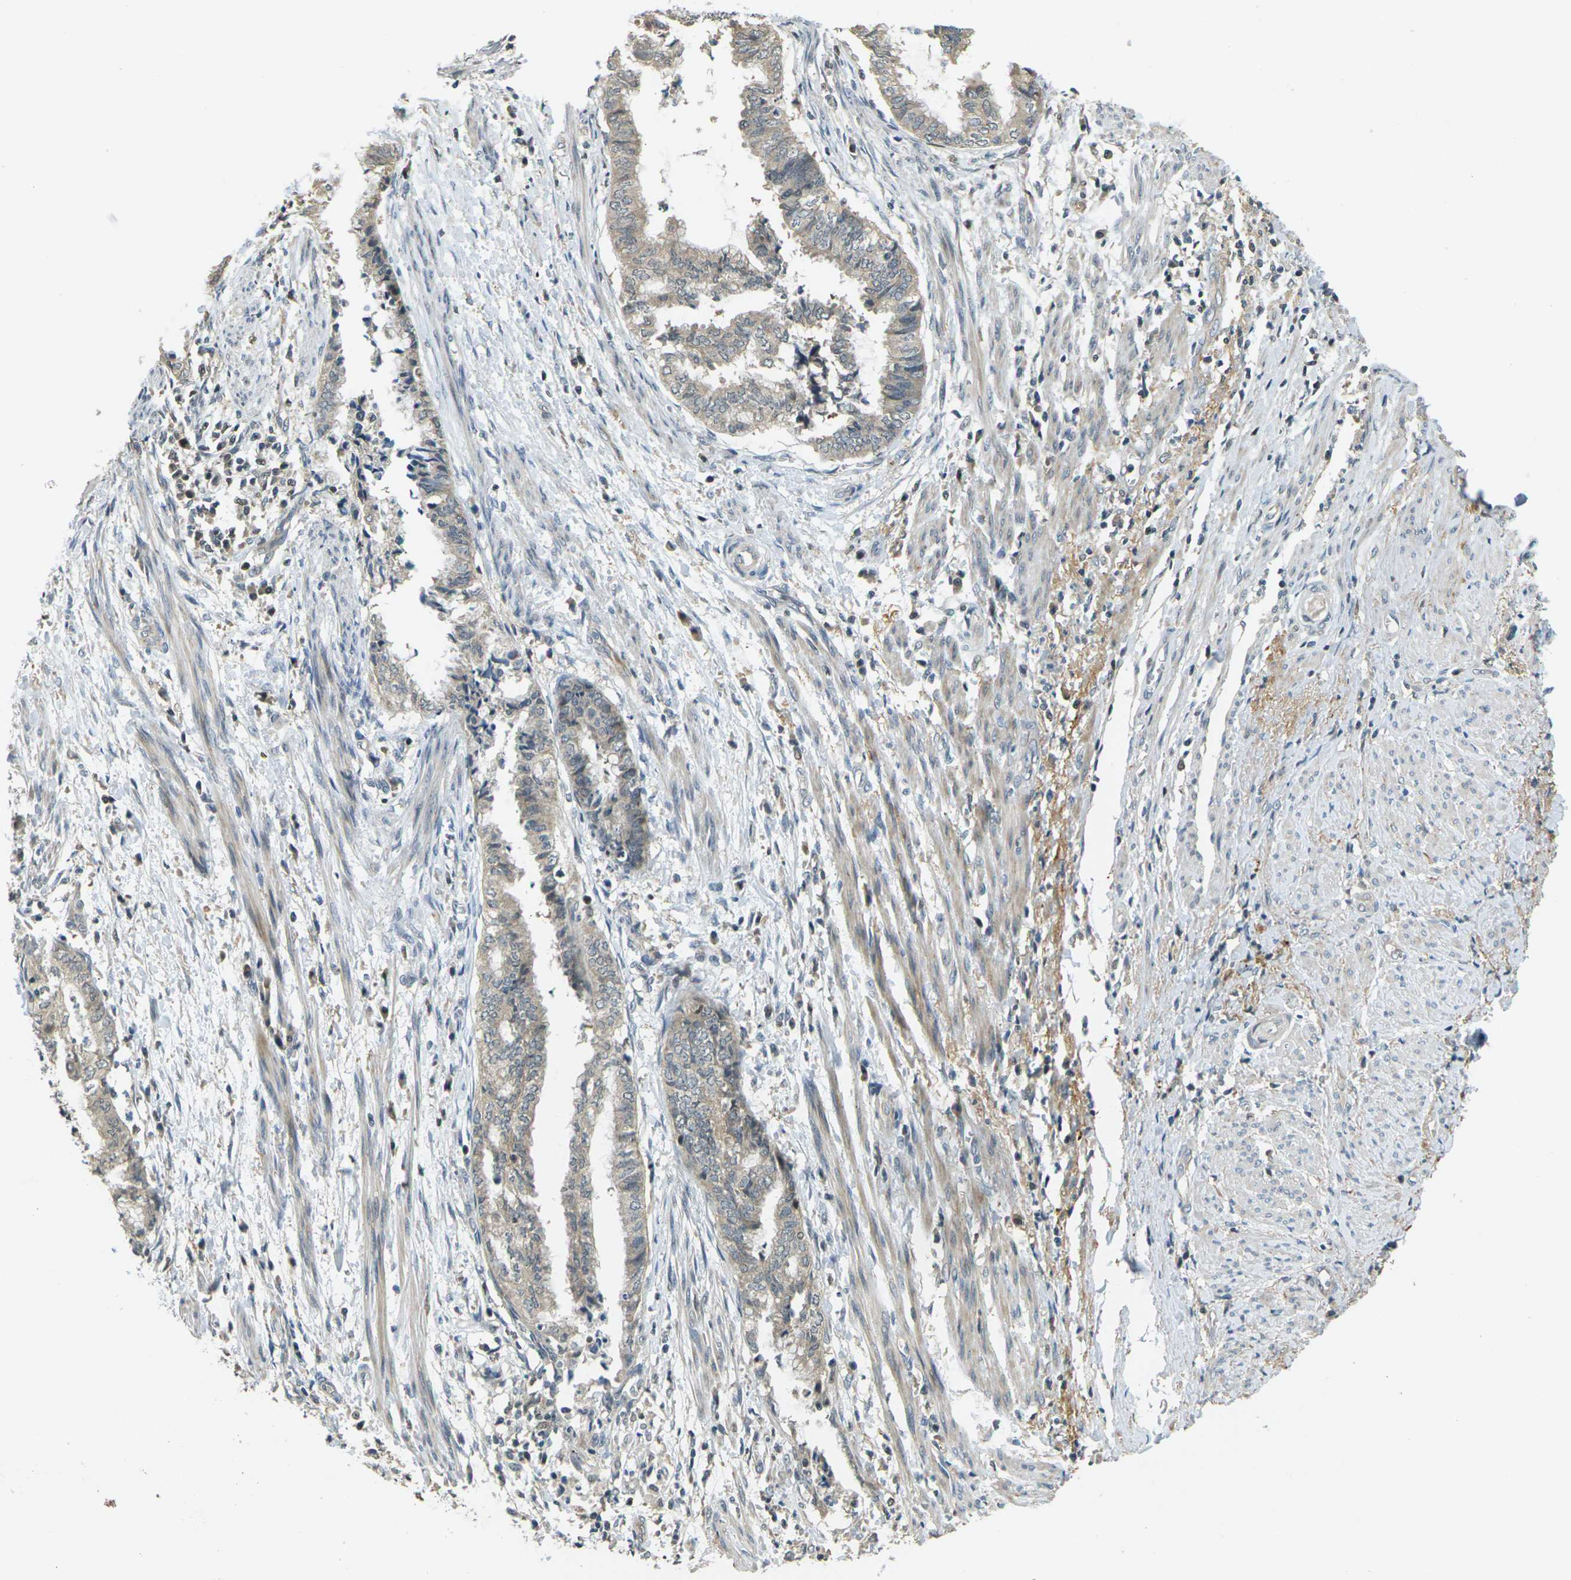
{"staining": {"intensity": "weak", "quantity": ">75%", "location": "cytoplasmic/membranous"}, "tissue": "endometrial cancer", "cell_type": "Tumor cells", "image_type": "cancer", "snomed": [{"axis": "morphology", "description": "Necrosis, NOS"}, {"axis": "morphology", "description": "Adenocarcinoma, NOS"}, {"axis": "topography", "description": "Endometrium"}], "caption": "Weak cytoplasmic/membranous protein expression is appreciated in about >75% of tumor cells in endometrial adenocarcinoma. The protein is stained brown, and the nuclei are stained in blue (DAB IHC with brightfield microscopy, high magnification).", "gene": "KLHL8", "patient": {"sex": "female", "age": 79}}